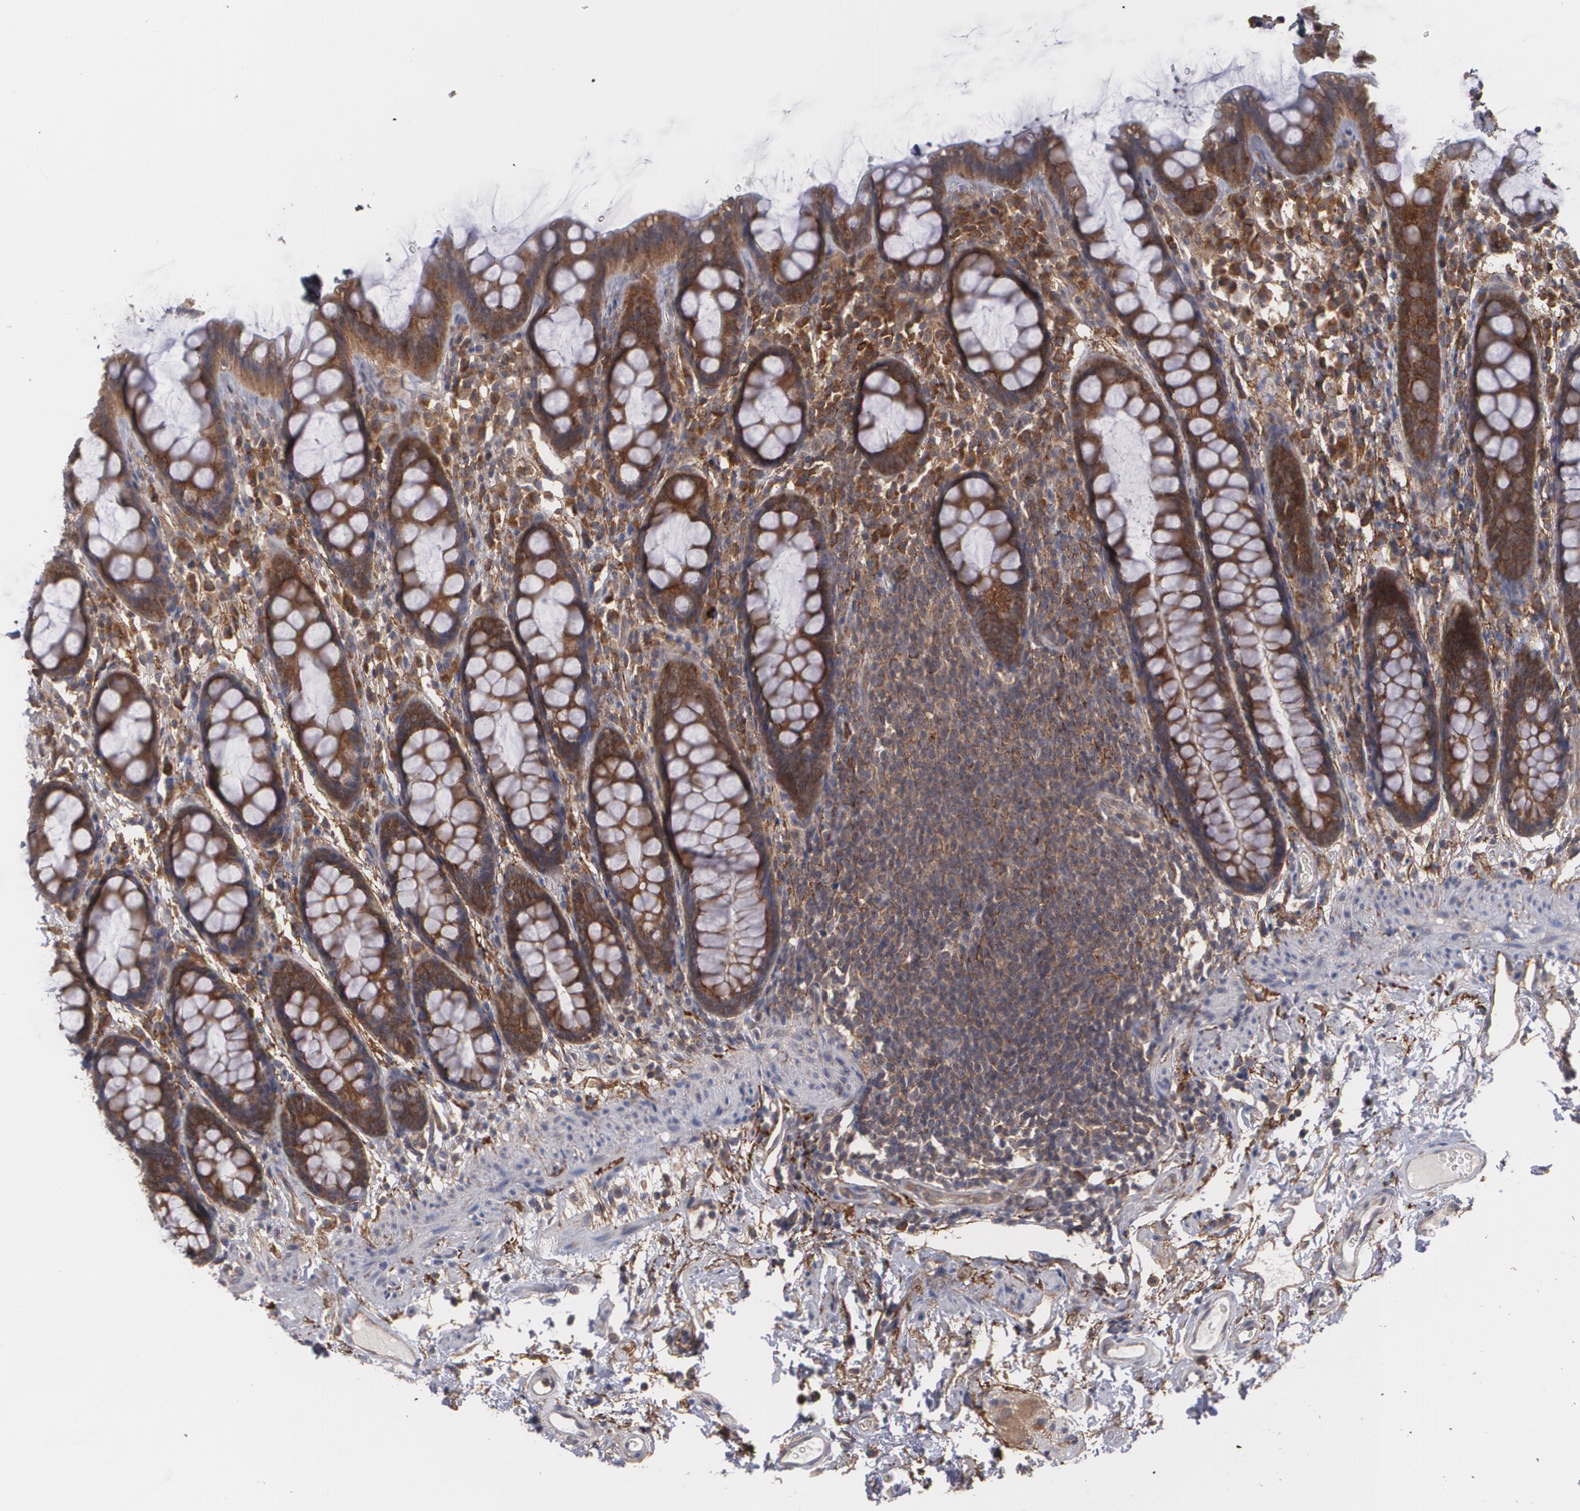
{"staining": {"intensity": "moderate", "quantity": ">75%", "location": "cytoplasmic/membranous"}, "tissue": "rectum", "cell_type": "Glandular cells", "image_type": "normal", "snomed": [{"axis": "morphology", "description": "Normal tissue, NOS"}, {"axis": "topography", "description": "Rectum"}], "caption": "IHC of normal human rectum displays medium levels of moderate cytoplasmic/membranous positivity in approximately >75% of glandular cells.", "gene": "BMP6", "patient": {"sex": "male", "age": 92}}